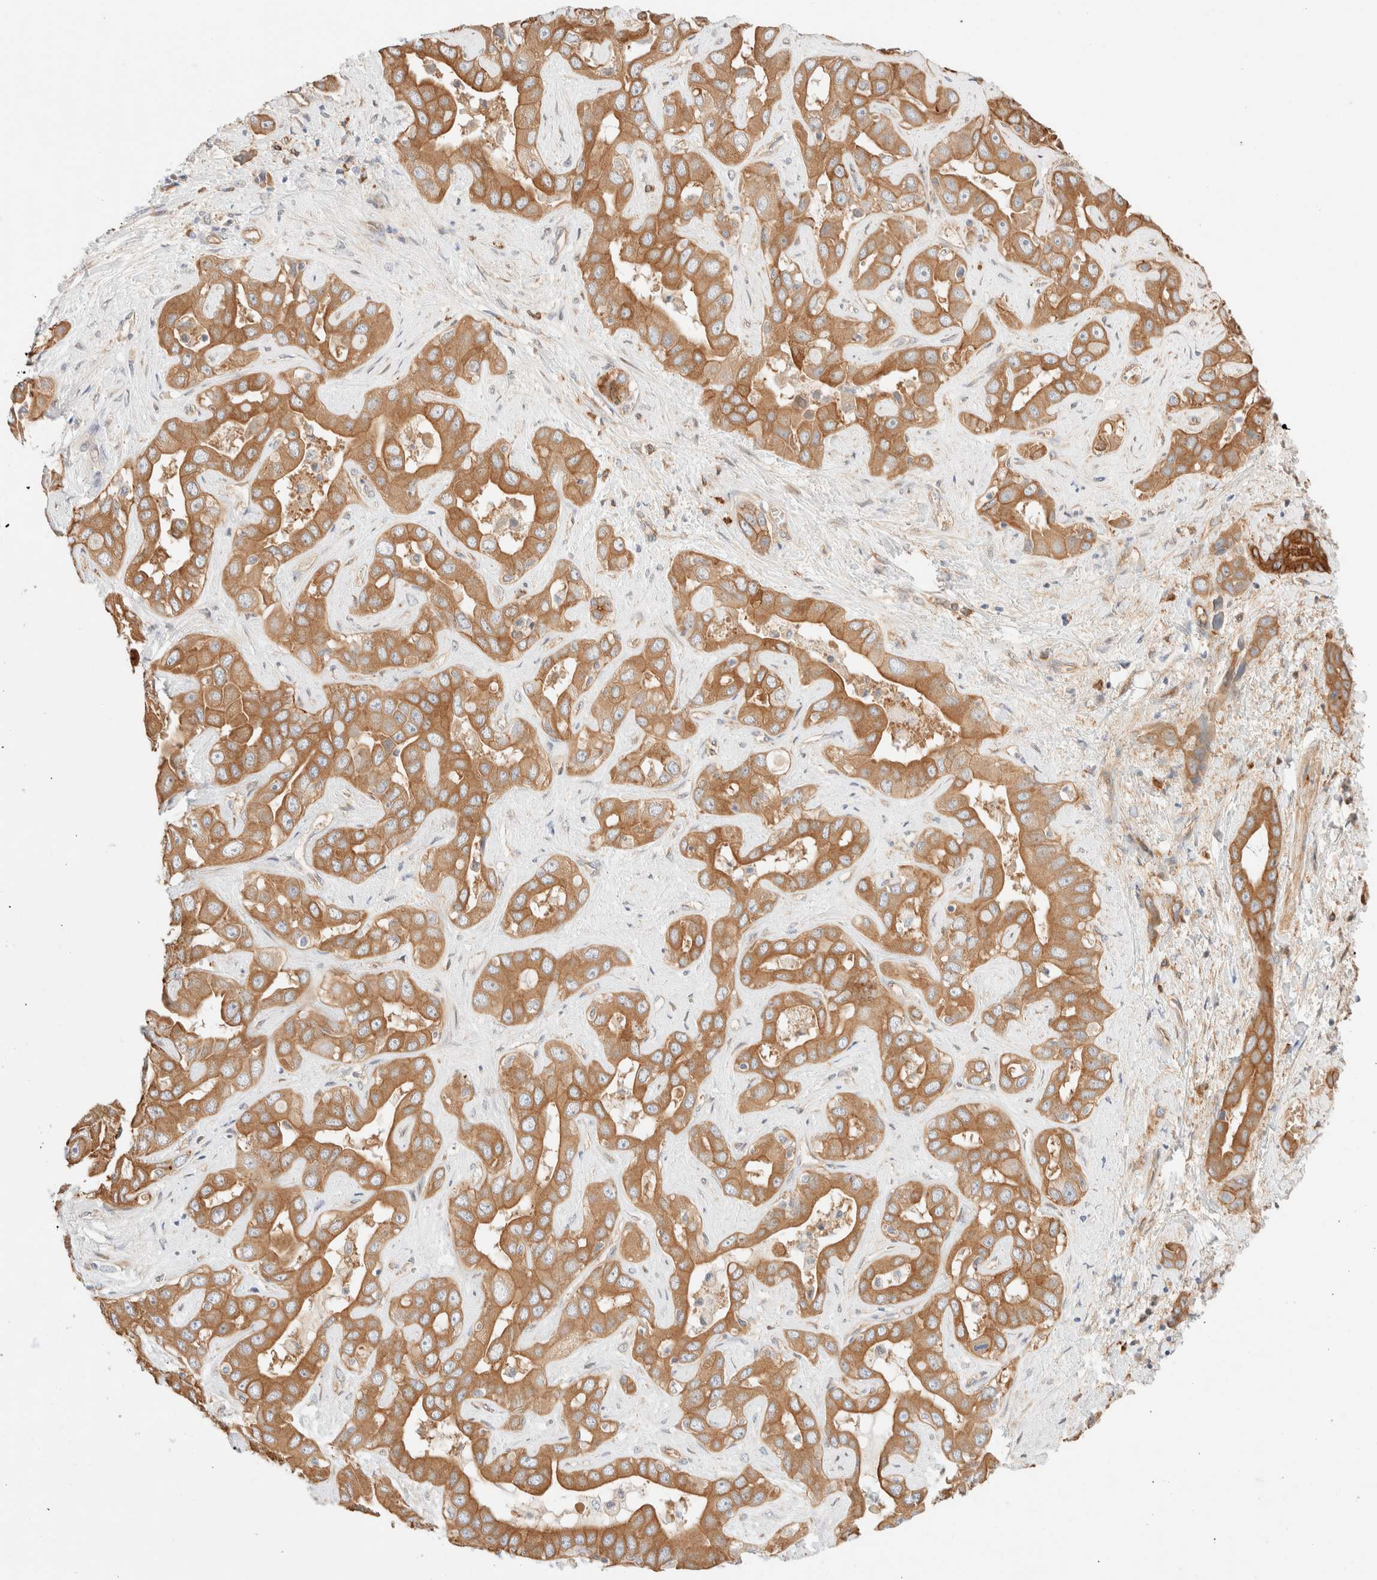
{"staining": {"intensity": "moderate", "quantity": ">75%", "location": "cytoplasmic/membranous"}, "tissue": "liver cancer", "cell_type": "Tumor cells", "image_type": "cancer", "snomed": [{"axis": "morphology", "description": "Cholangiocarcinoma"}, {"axis": "topography", "description": "Liver"}], "caption": "A photomicrograph showing moderate cytoplasmic/membranous expression in approximately >75% of tumor cells in liver cancer, as visualized by brown immunohistochemical staining.", "gene": "NIBAN2", "patient": {"sex": "female", "age": 52}}